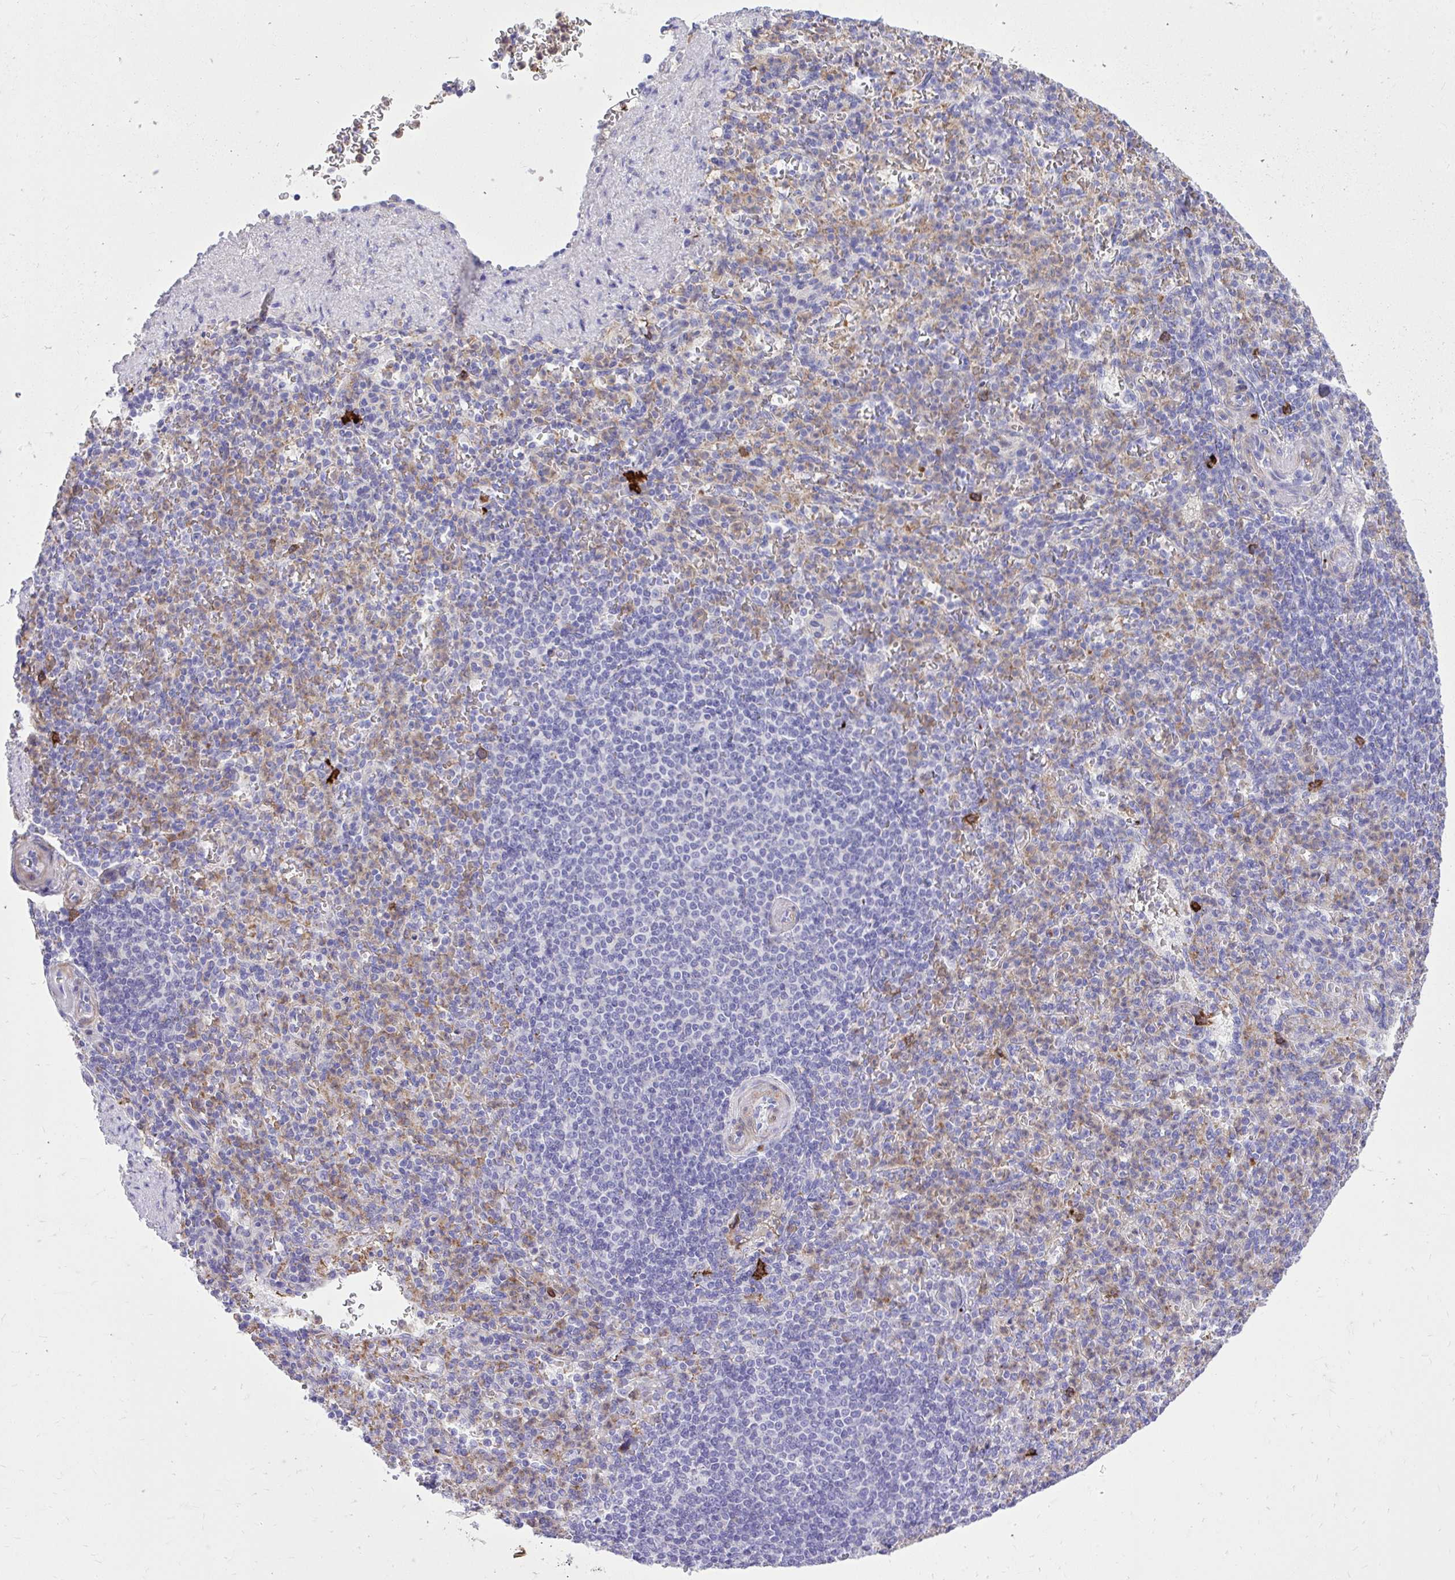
{"staining": {"intensity": "strong", "quantity": "<25%", "location": "cytoplasmic/membranous"}, "tissue": "spleen", "cell_type": "Cells in red pulp", "image_type": "normal", "snomed": [{"axis": "morphology", "description": "Normal tissue, NOS"}, {"axis": "topography", "description": "Spleen"}], "caption": "Cells in red pulp display strong cytoplasmic/membranous staining in approximately <25% of cells in unremarkable spleen.", "gene": "TLR7", "patient": {"sex": "female", "age": 74}}